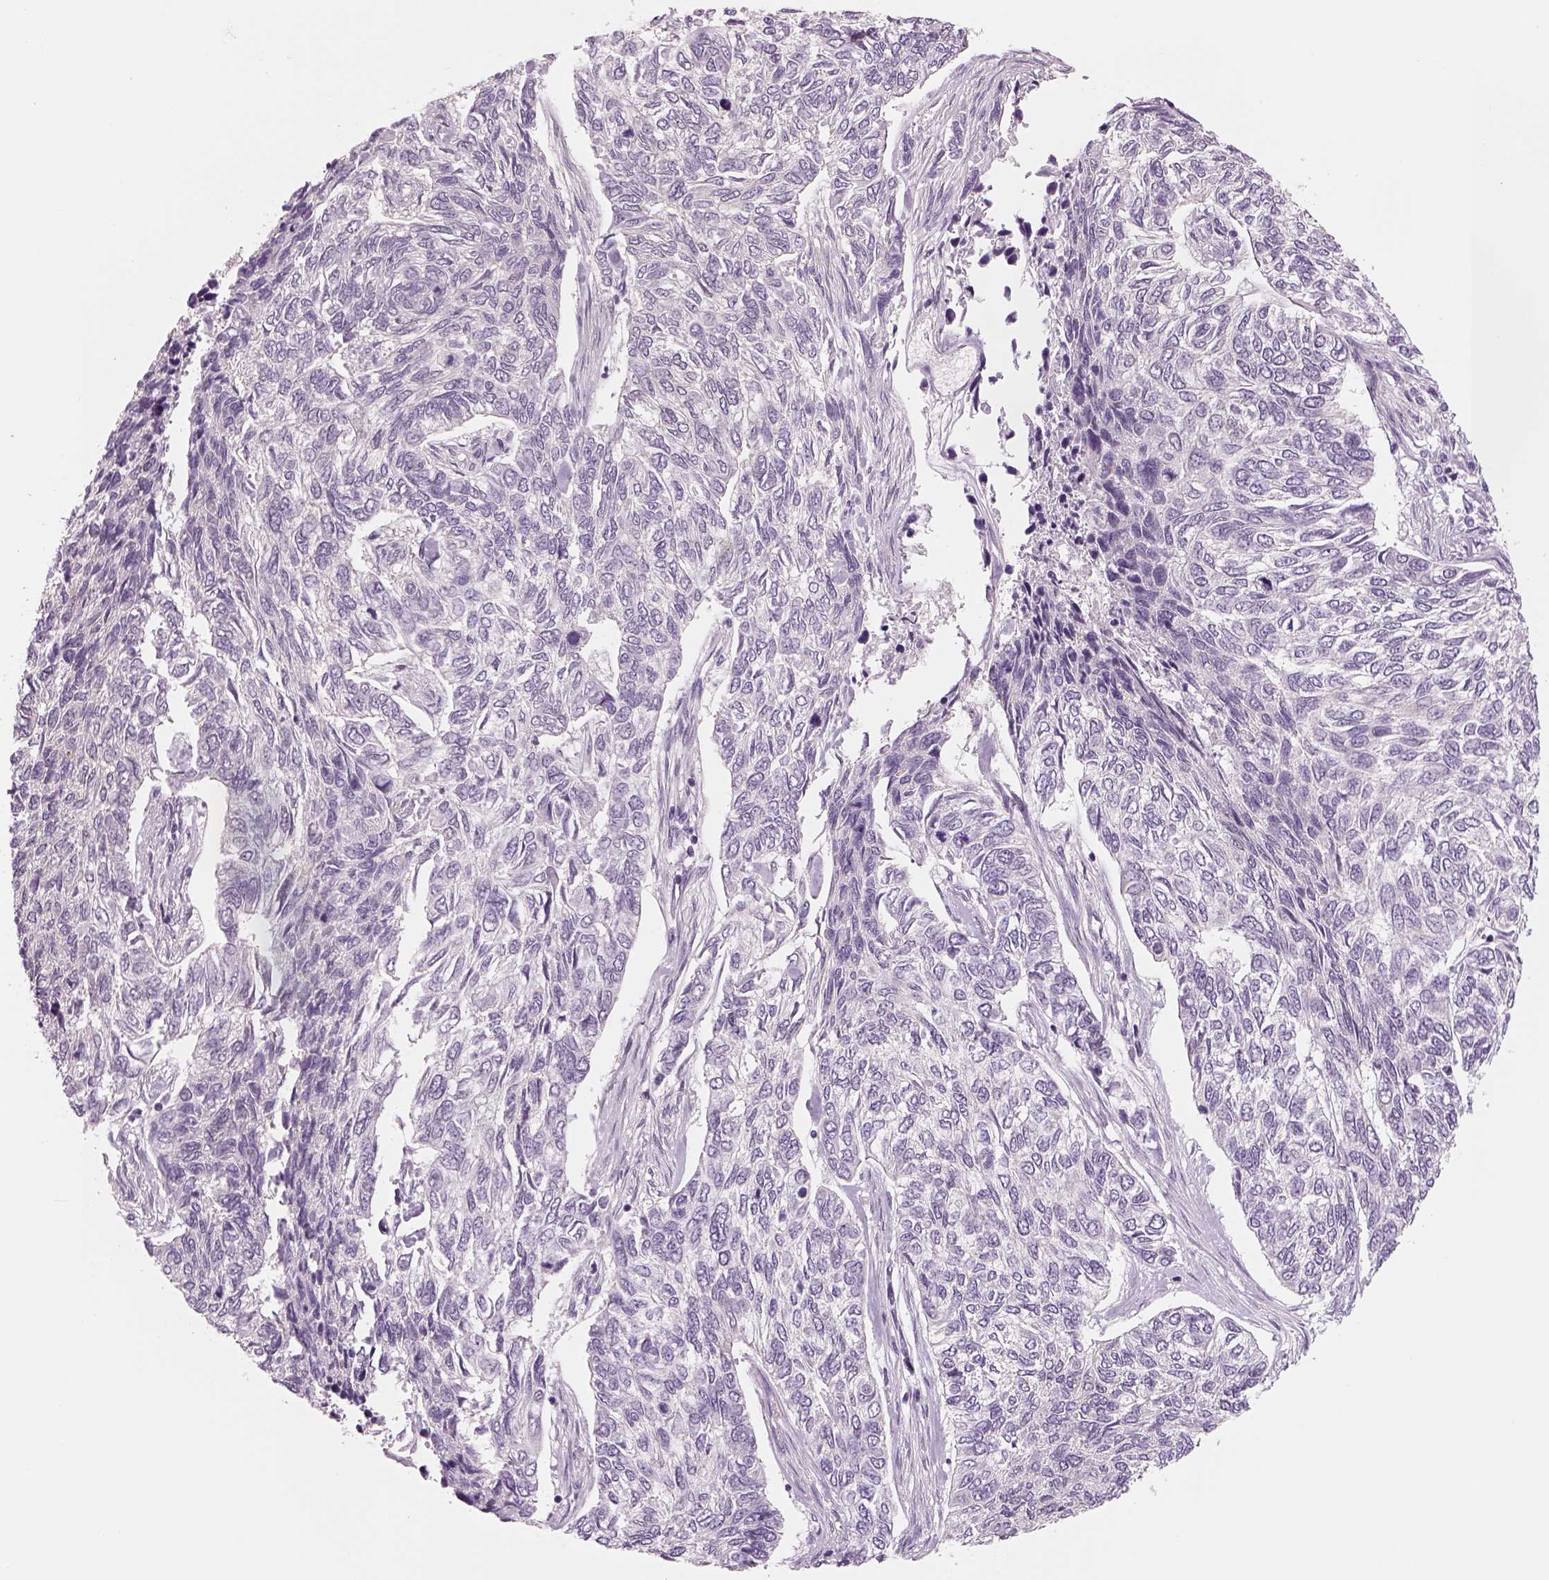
{"staining": {"intensity": "negative", "quantity": "none", "location": "none"}, "tissue": "skin cancer", "cell_type": "Tumor cells", "image_type": "cancer", "snomed": [{"axis": "morphology", "description": "Basal cell carcinoma"}, {"axis": "topography", "description": "Skin"}], "caption": "This is a micrograph of IHC staining of skin cancer, which shows no expression in tumor cells.", "gene": "KCNMB4", "patient": {"sex": "female", "age": 65}}